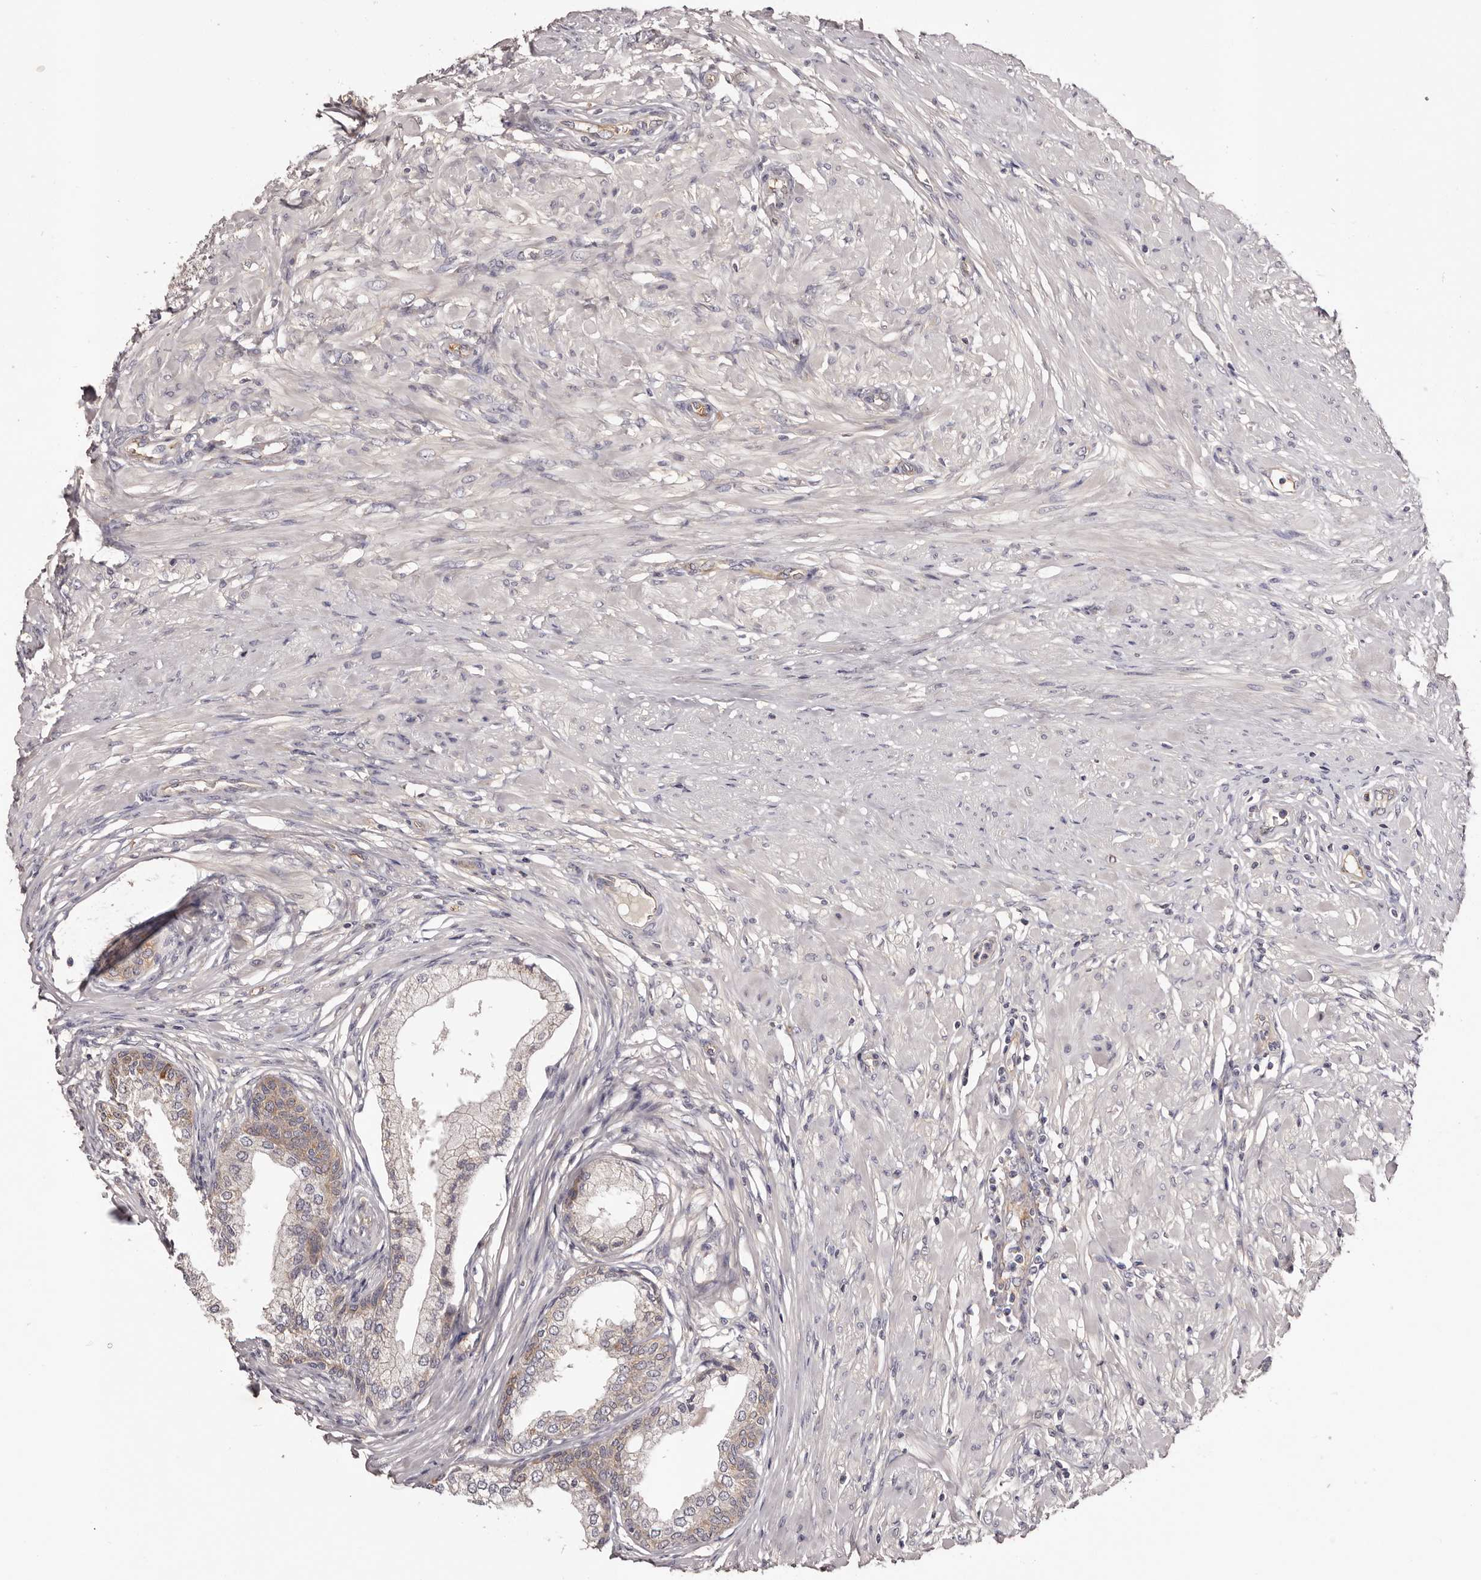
{"staining": {"intensity": "moderate", "quantity": "<25%", "location": "cytoplasmic/membranous"}, "tissue": "prostate", "cell_type": "Glandular cells", "image_type": "normal", "snomed": [{"axis": "morphology", "description": "Normal tissue, NOS"}, {"axis": "morphology", "description": "Urothelial carcinoma, Low grade"}, {"axis": "topography", "description": "Urinary bladder"}, {"axis": "topography", "description": "Prostate"}], "caption": "Protein staining by IHC shows moderate cytoplasmic/membranous expression in approximately <25% of glandular cells in benign prostate. The staining was performed using DAB to visualize the protein expression in brown, while the nuclei were stained in blue with hematoxylin (Magnification: 20x).", "gene": "LTV1", "patient": {"sex": "male", "age": 60}}